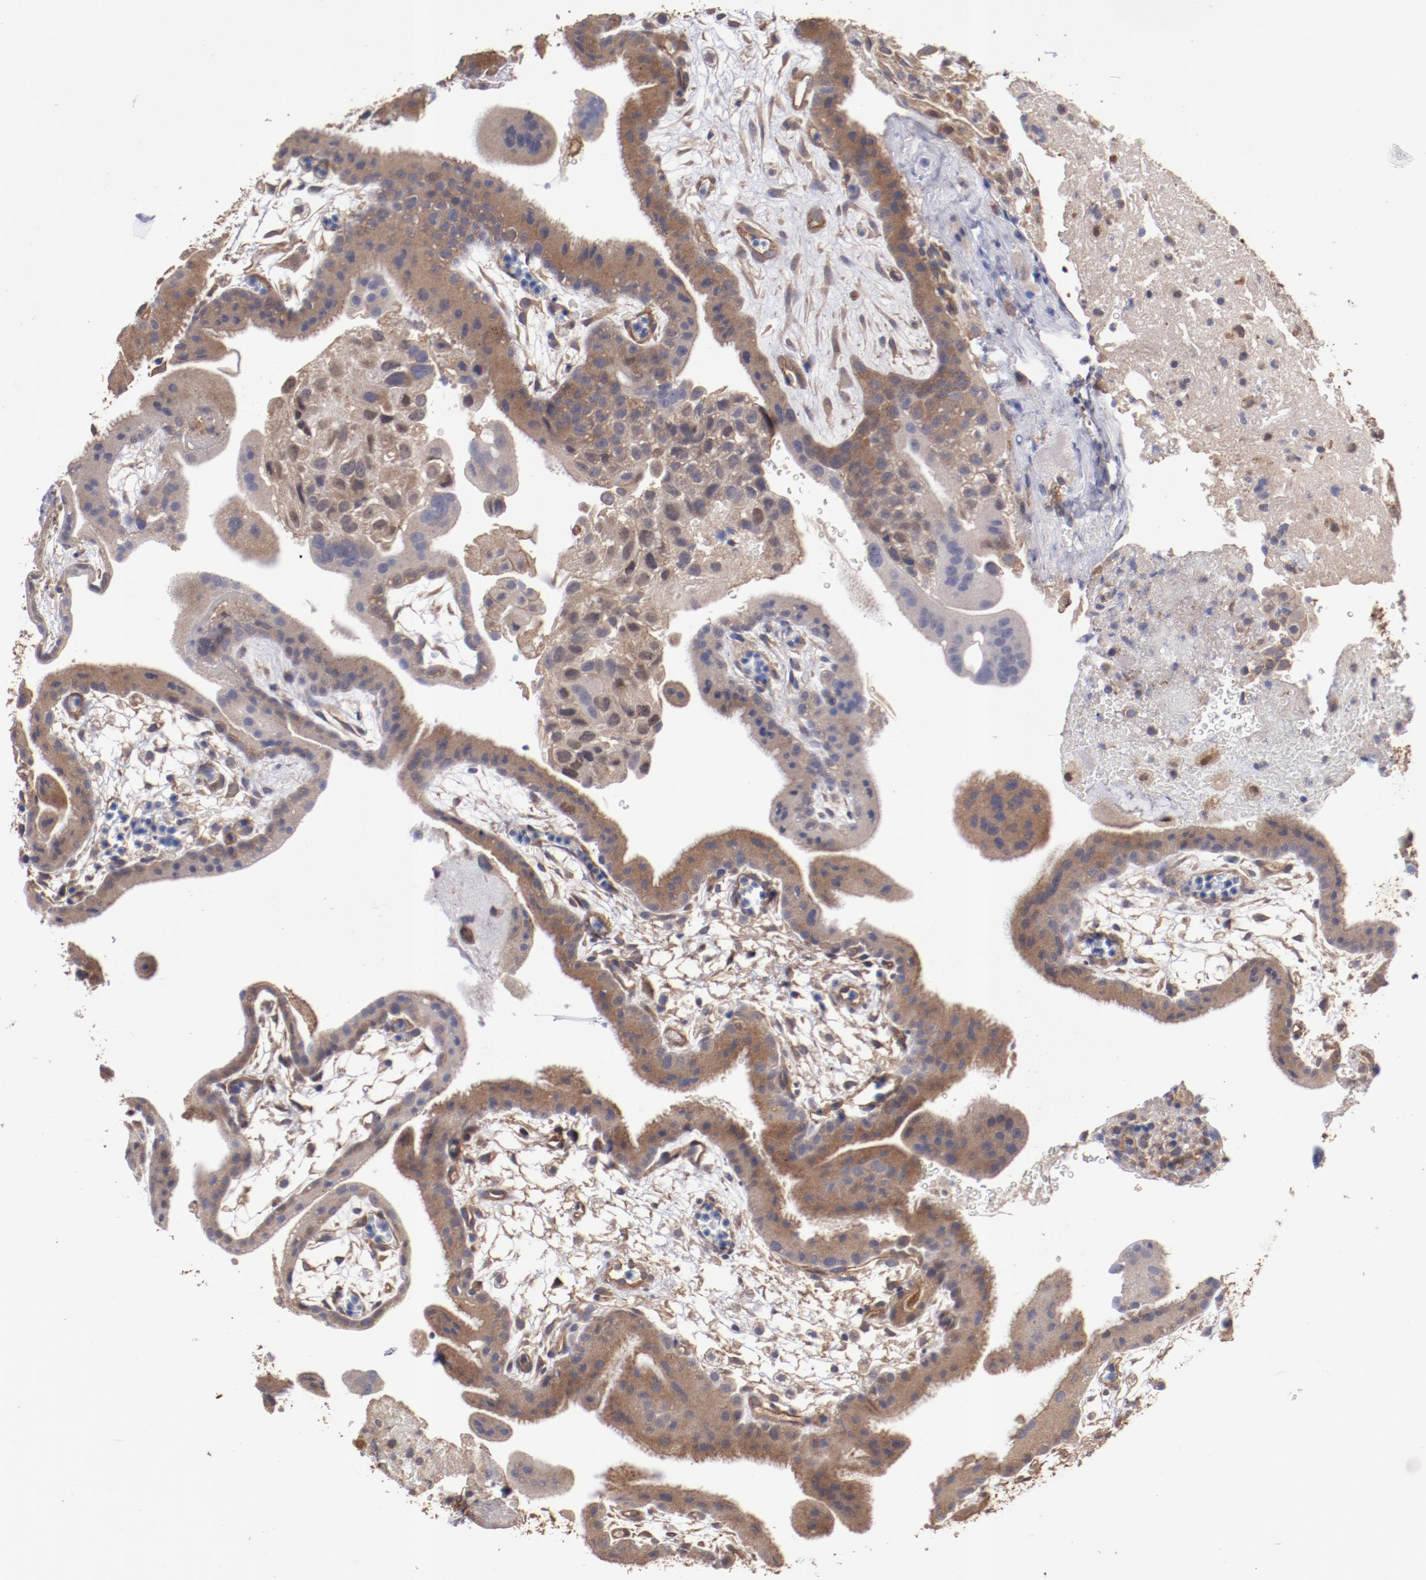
{"staining": {"intensity": "moderate", "quantity": ">75%", "location": "cytoplasmic/membranous"}, "tissue": "placenta", "cell_type": "Trophoblastic cells", "image_type": "normal", "snomed": [{"axis": "morphology", "description": "Normal tissue, NOS"}, {"axis": "topography", "description": "Placenta"}], "caption": "Approximately >75% of trophoblastic cells in benign human placenta show moderate cytoplasmic/membranous protein positivity as visualized by brown immunohistochemical staining.", "gene": "DNAAF2", "patient": {"sex": "female", "age": 19}}